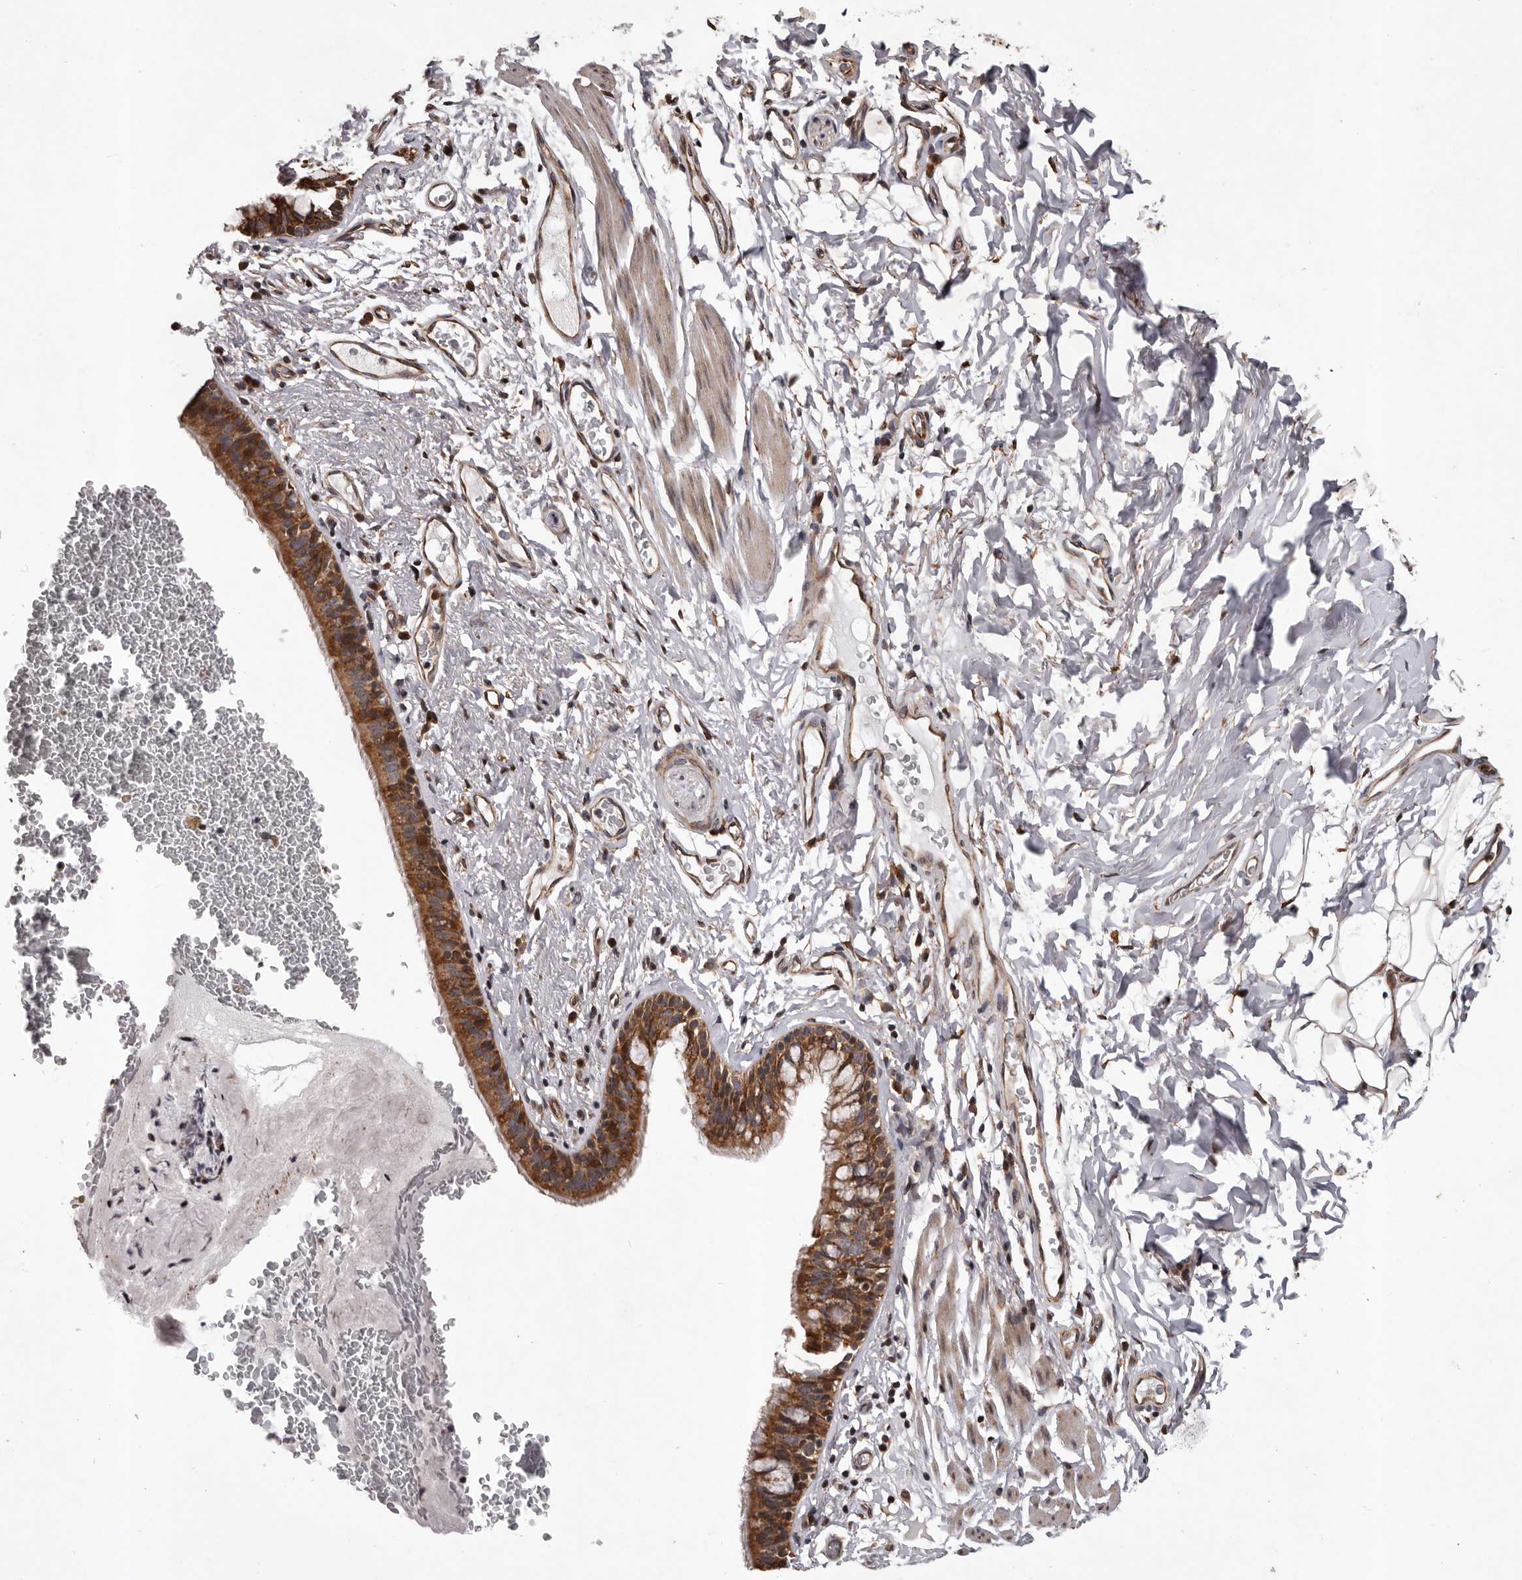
{"staining": {"intensity": "moderate", "quantity": ">75%", "location": "cytoplasmic/membranous"}, "tissue": "bronchus", "cell_type": "Respiratory epithelial cells", "image_type": "normal", "snomed": [{"axis": "morphology", "description": "Normal tissue, NOS"}, {"axis": "topography", "description": "Cartilage tissue"}, {"axis": "topography", "description": "Bronchus"}], "caption": "A brown stain highlights moderate cytoplasmic/membranous expression of a protein in respiratory epithelial cells of unremarkable bronchus. (DAB (3,3'-diaminobenzidine) = brown stain, brightfield microscopy at high magnification).", "gene": "GADD45B", "patient": {"sex": "female", "age": 36}}